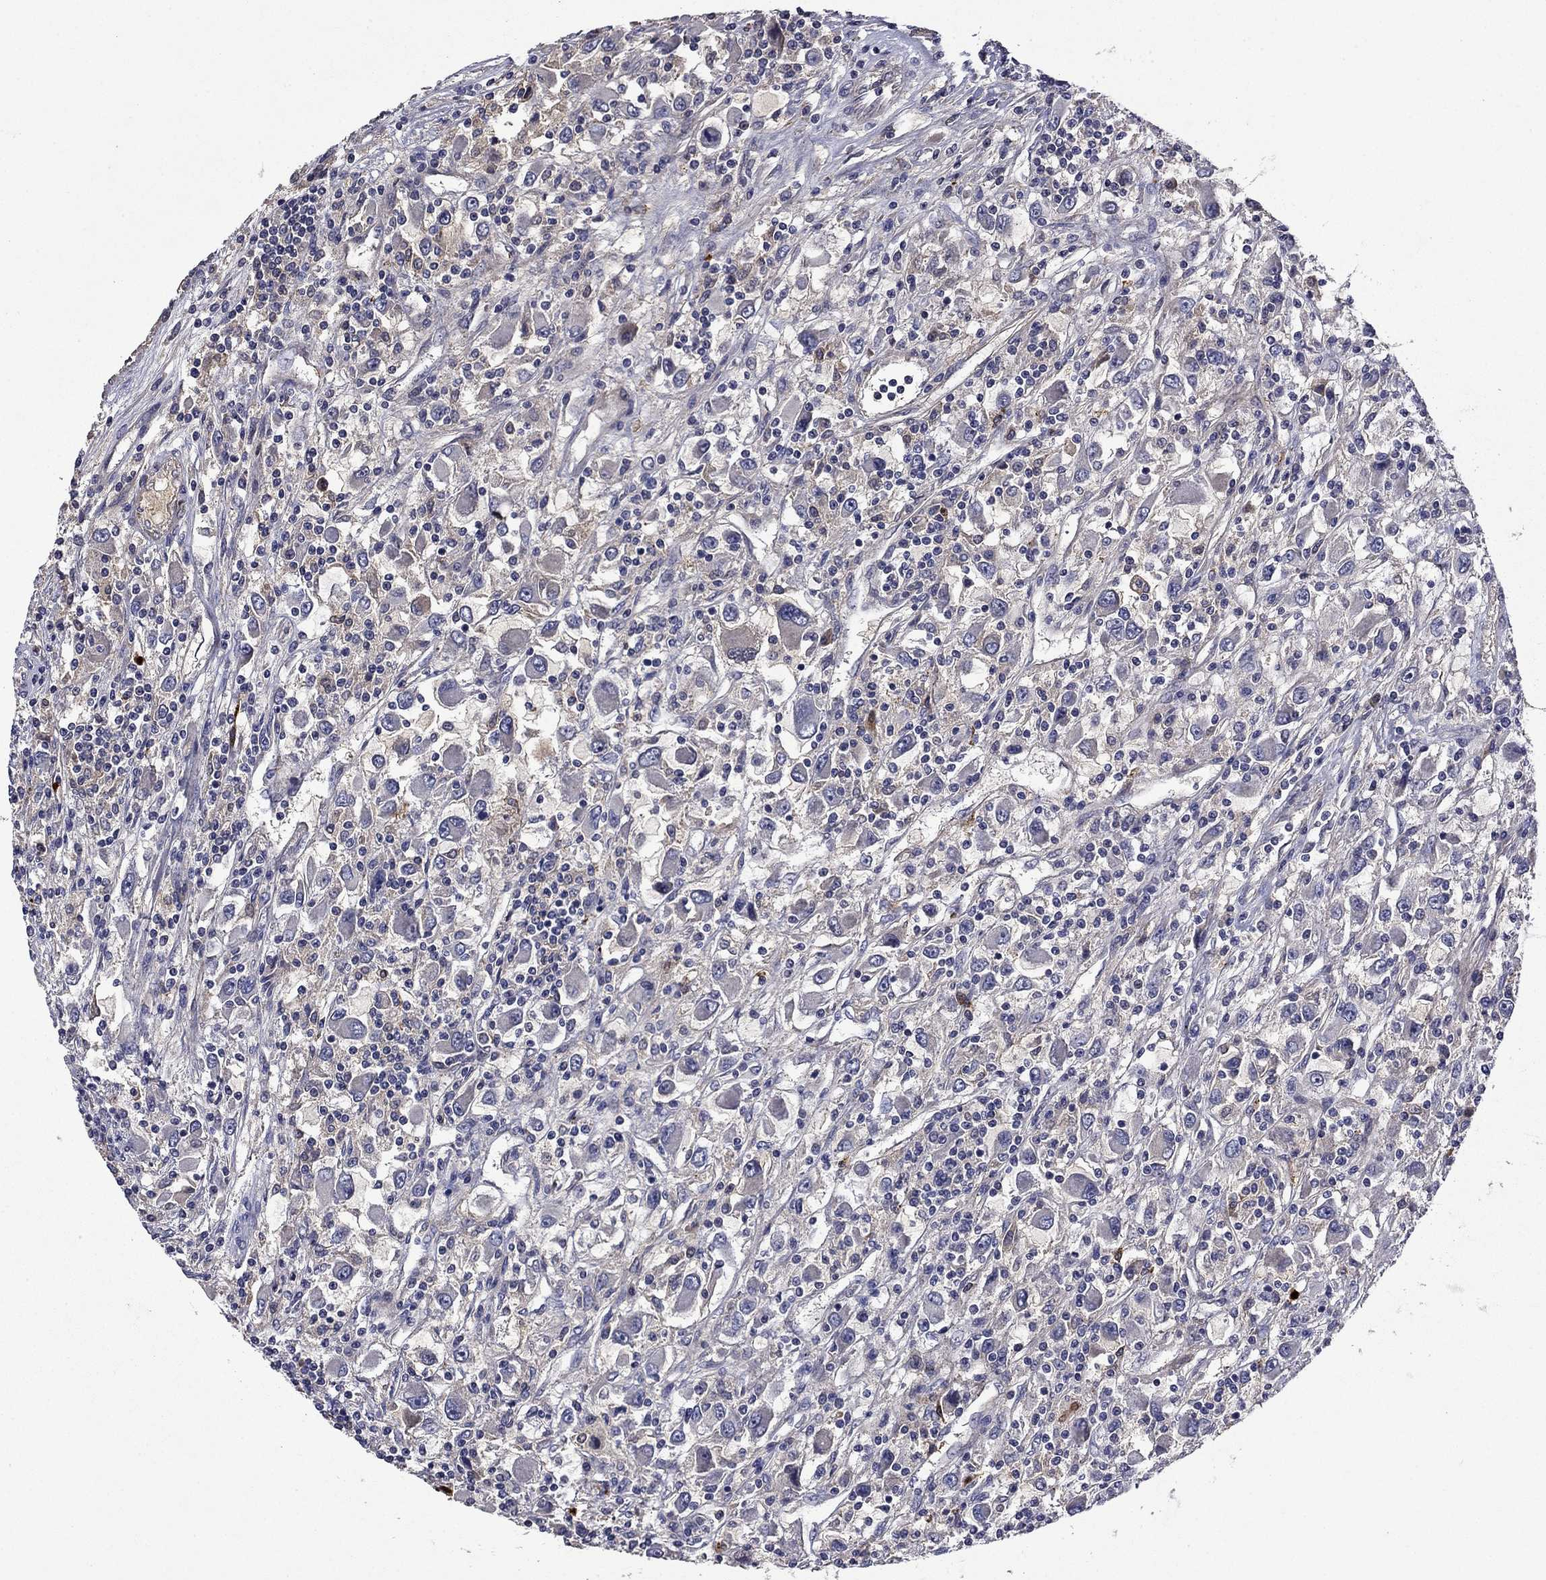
{"staining": {"intensity": "negative", "quantity": "none", "location": "none"}, "tissue": "renal cancer", "cell_type": "Tumor cells", "image_type": "cancer", "snomed": [{"axis": "morphology", "description": "Adenocarcinoma, NOS"}, {"axis": "topography", "description": "Kidney"}], "caption": "Photomicrograph shows no protein staining in tumor cells of renal cancer (adenocarcinoma) tissue.", "gene": "SATB1", "patient": {"sex": "female", "age": 67}}